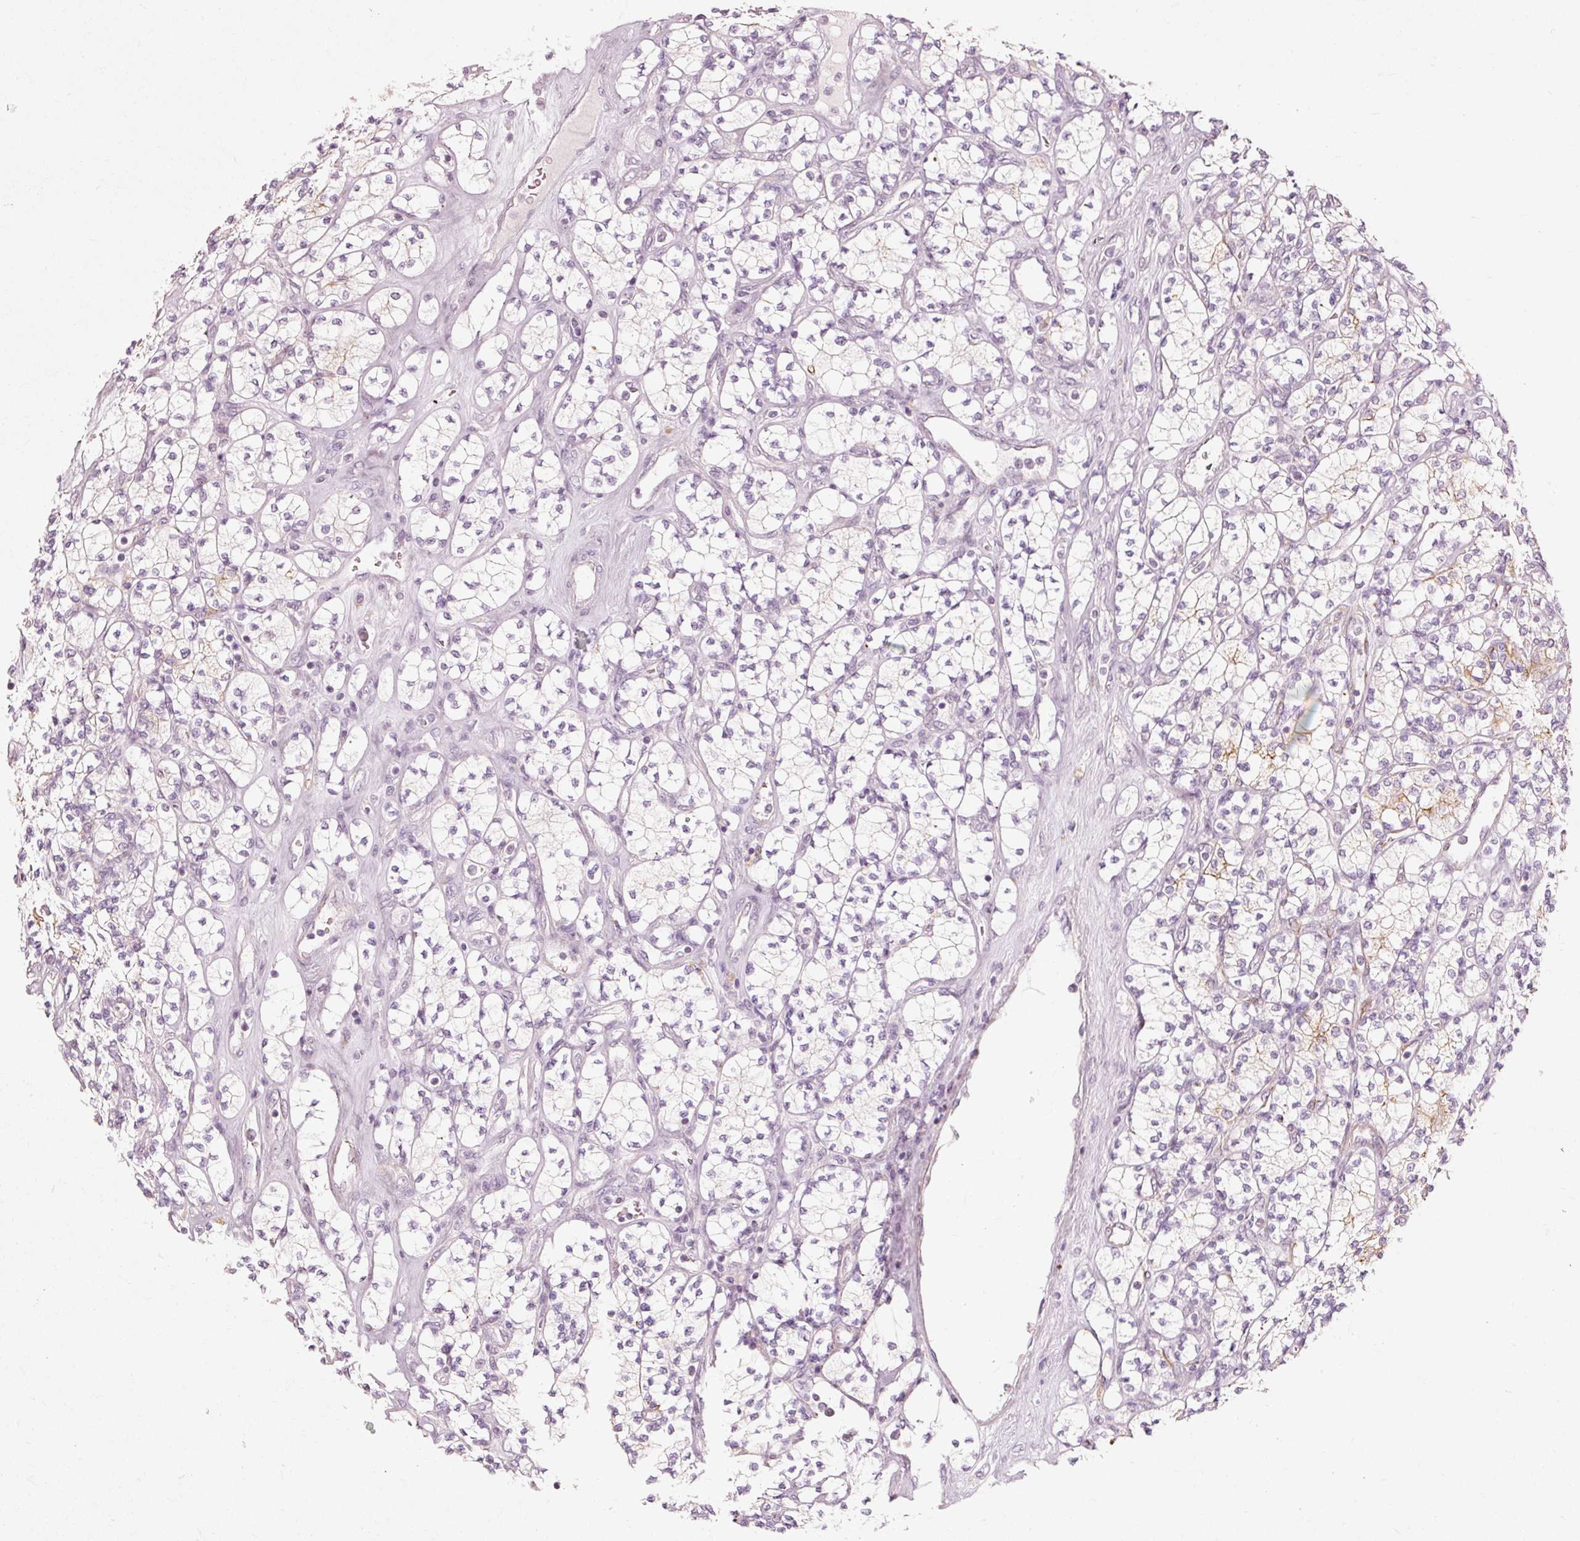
{"staining": {"intensity": "moderate", "quantity": "<25%", "location": "cytoplasmic/membranous"}, "tissue": "renal cancer", "cell_type": "Tumor cells", "image_type": "cancer", "snomed": [{"axis": "morphology", "description": "Adenocarcinoma, NOS"}, {"axis": "topography", "description": "Kidney"}], "caption": "This photomicrograph shows IHC staining of human adenocarcinoma (renal), with low moderate cytoplasmic/membranous staining in approximately <25% of tumor cells.", "gene": "TRIM73", "patient": {"sex": "male", "age": 77}}